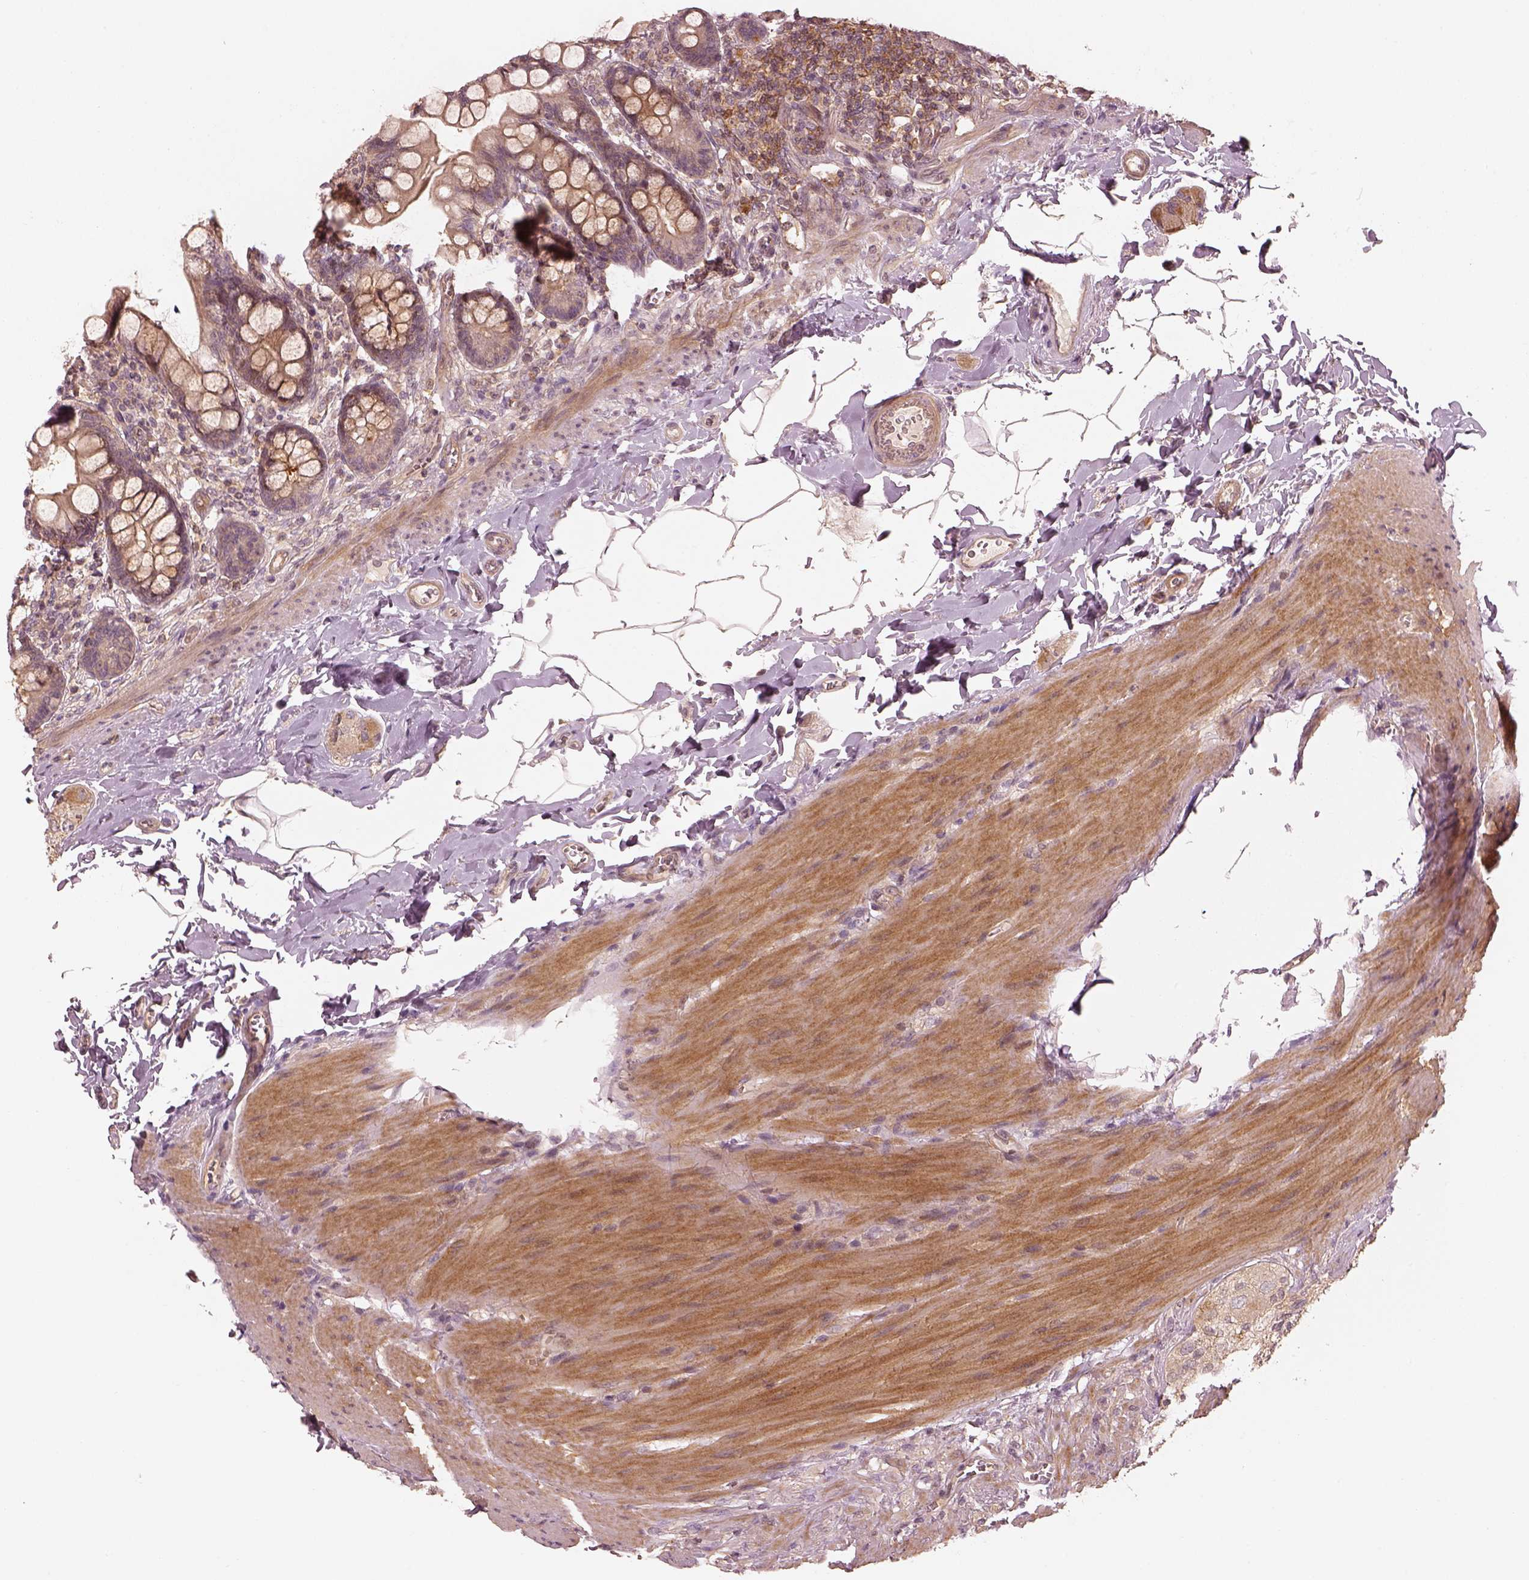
{"staining": {"intensity": "moderate", "quantity": "25%-75%", "location": "cytoplasmic/membranous"}, "tissue": "small intestine", "cell_type": "Glandular cells", "image_type": "normal", "snomed": [{"axis": "morphology", "description": "Normal tissue, NOS"}, {"axis": "topography", "description": "Small intestine"}], "caption": "An immunohistochemistry image of benign tissue is shown. Protein staining in brown shows moderate cytoplasmic/membranous positivity in small intestine within glandular cells. The protein of interest is shown in brown color, while the nuclei are stained blue.", "gene": "FAM107B", "patient": {"sex": "female", "age": 56}}